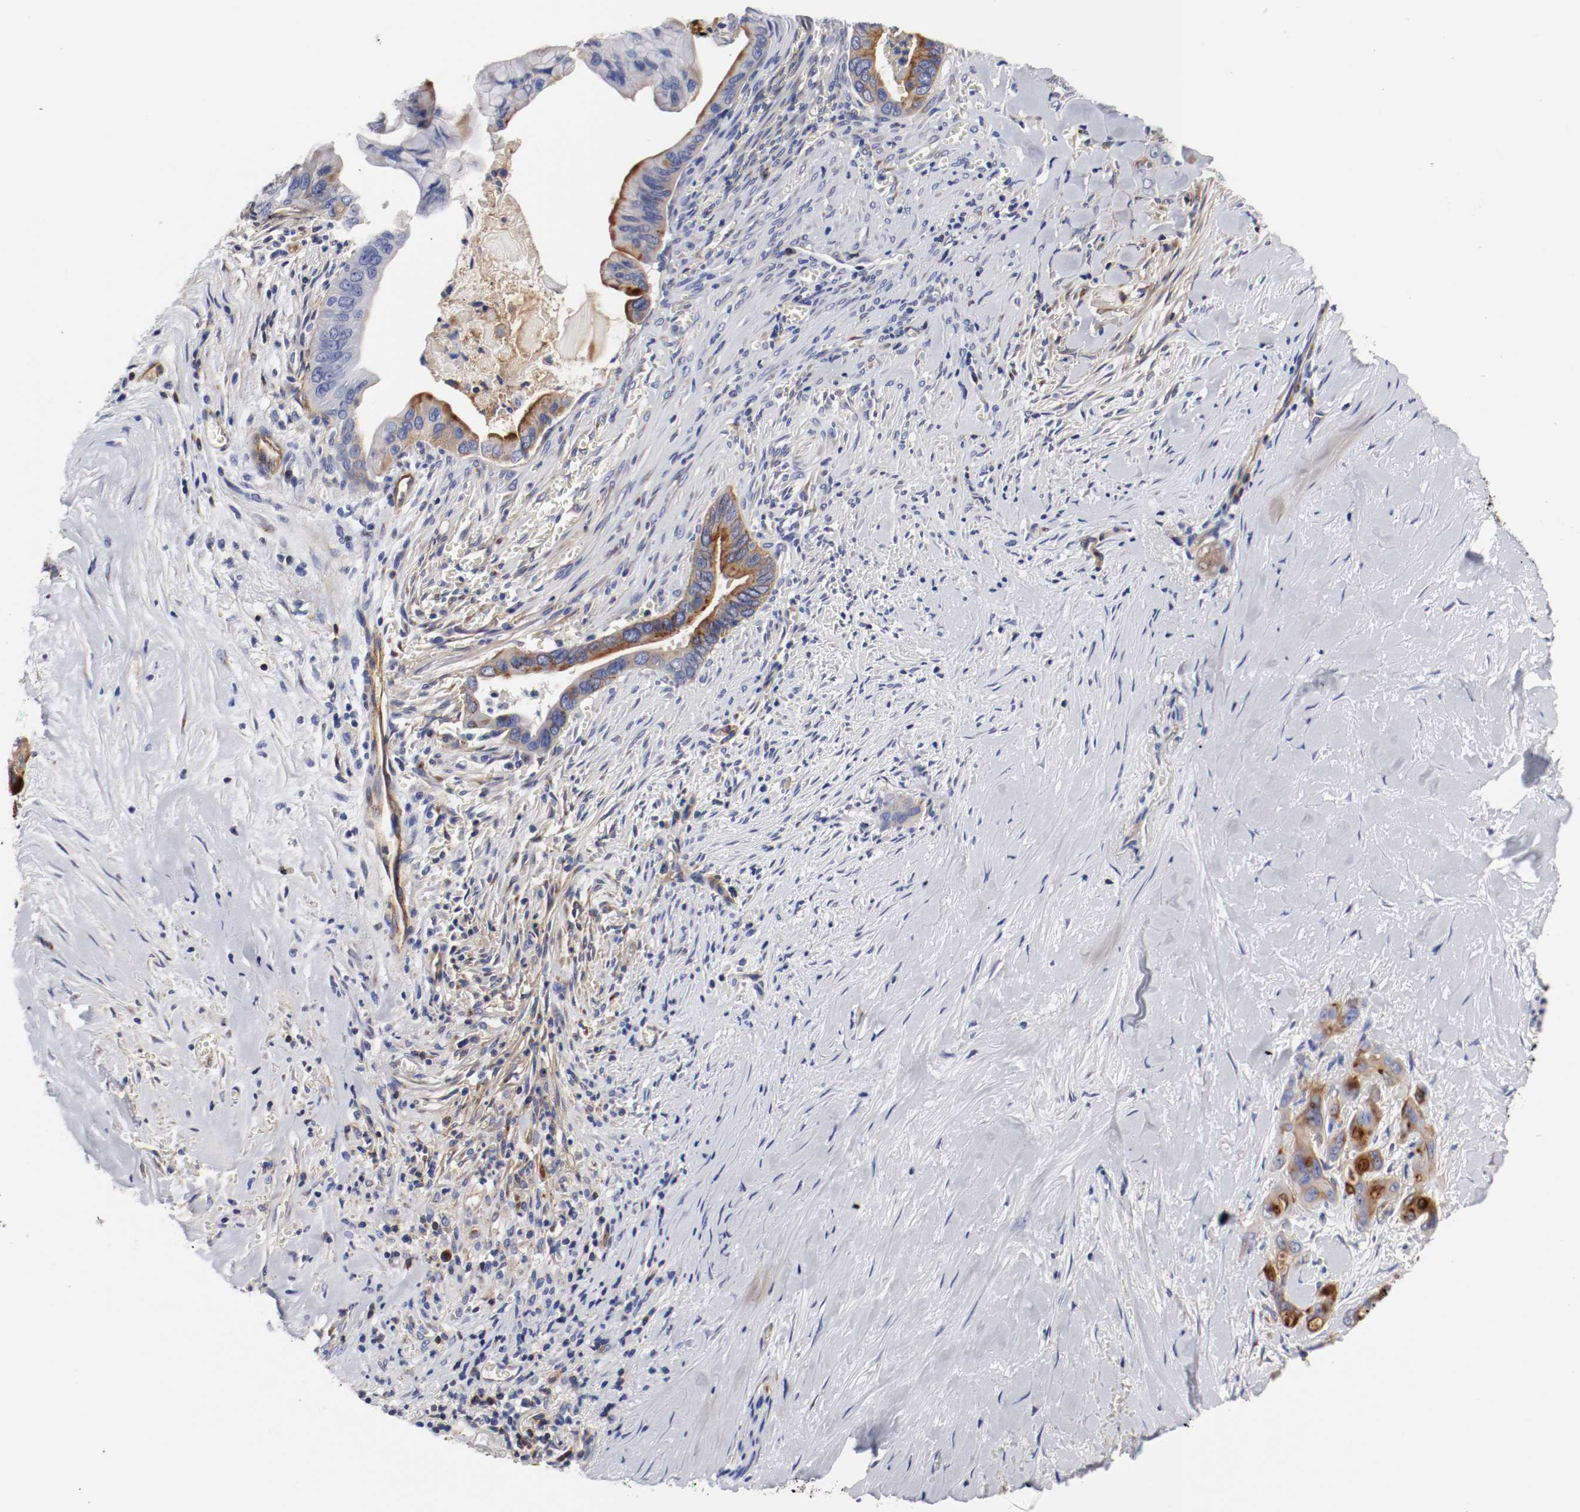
{"staining": {"intensity": "moderate", "quantity": "25%-75%", "location": "cytoplasmic/membranous"}, "tissue": "pancreatic cancer", "cell_type": "Tumor cells", "image_type": "cancer", "snomed": [{"axis": "morphology", "description": "Adenocarcinoma, NOS"}, {"axis": "topography", "description": "Pancreas"}], "caption": "Immunohistochemical staining of human pancreatic cancer (adenocarcinoma) displays moderate cytoplasmic/membranous protein expression in about 25%-75% of tumor cells.", "gene": "IFITM1", "patient": {"sex": "male", "age": 59}}